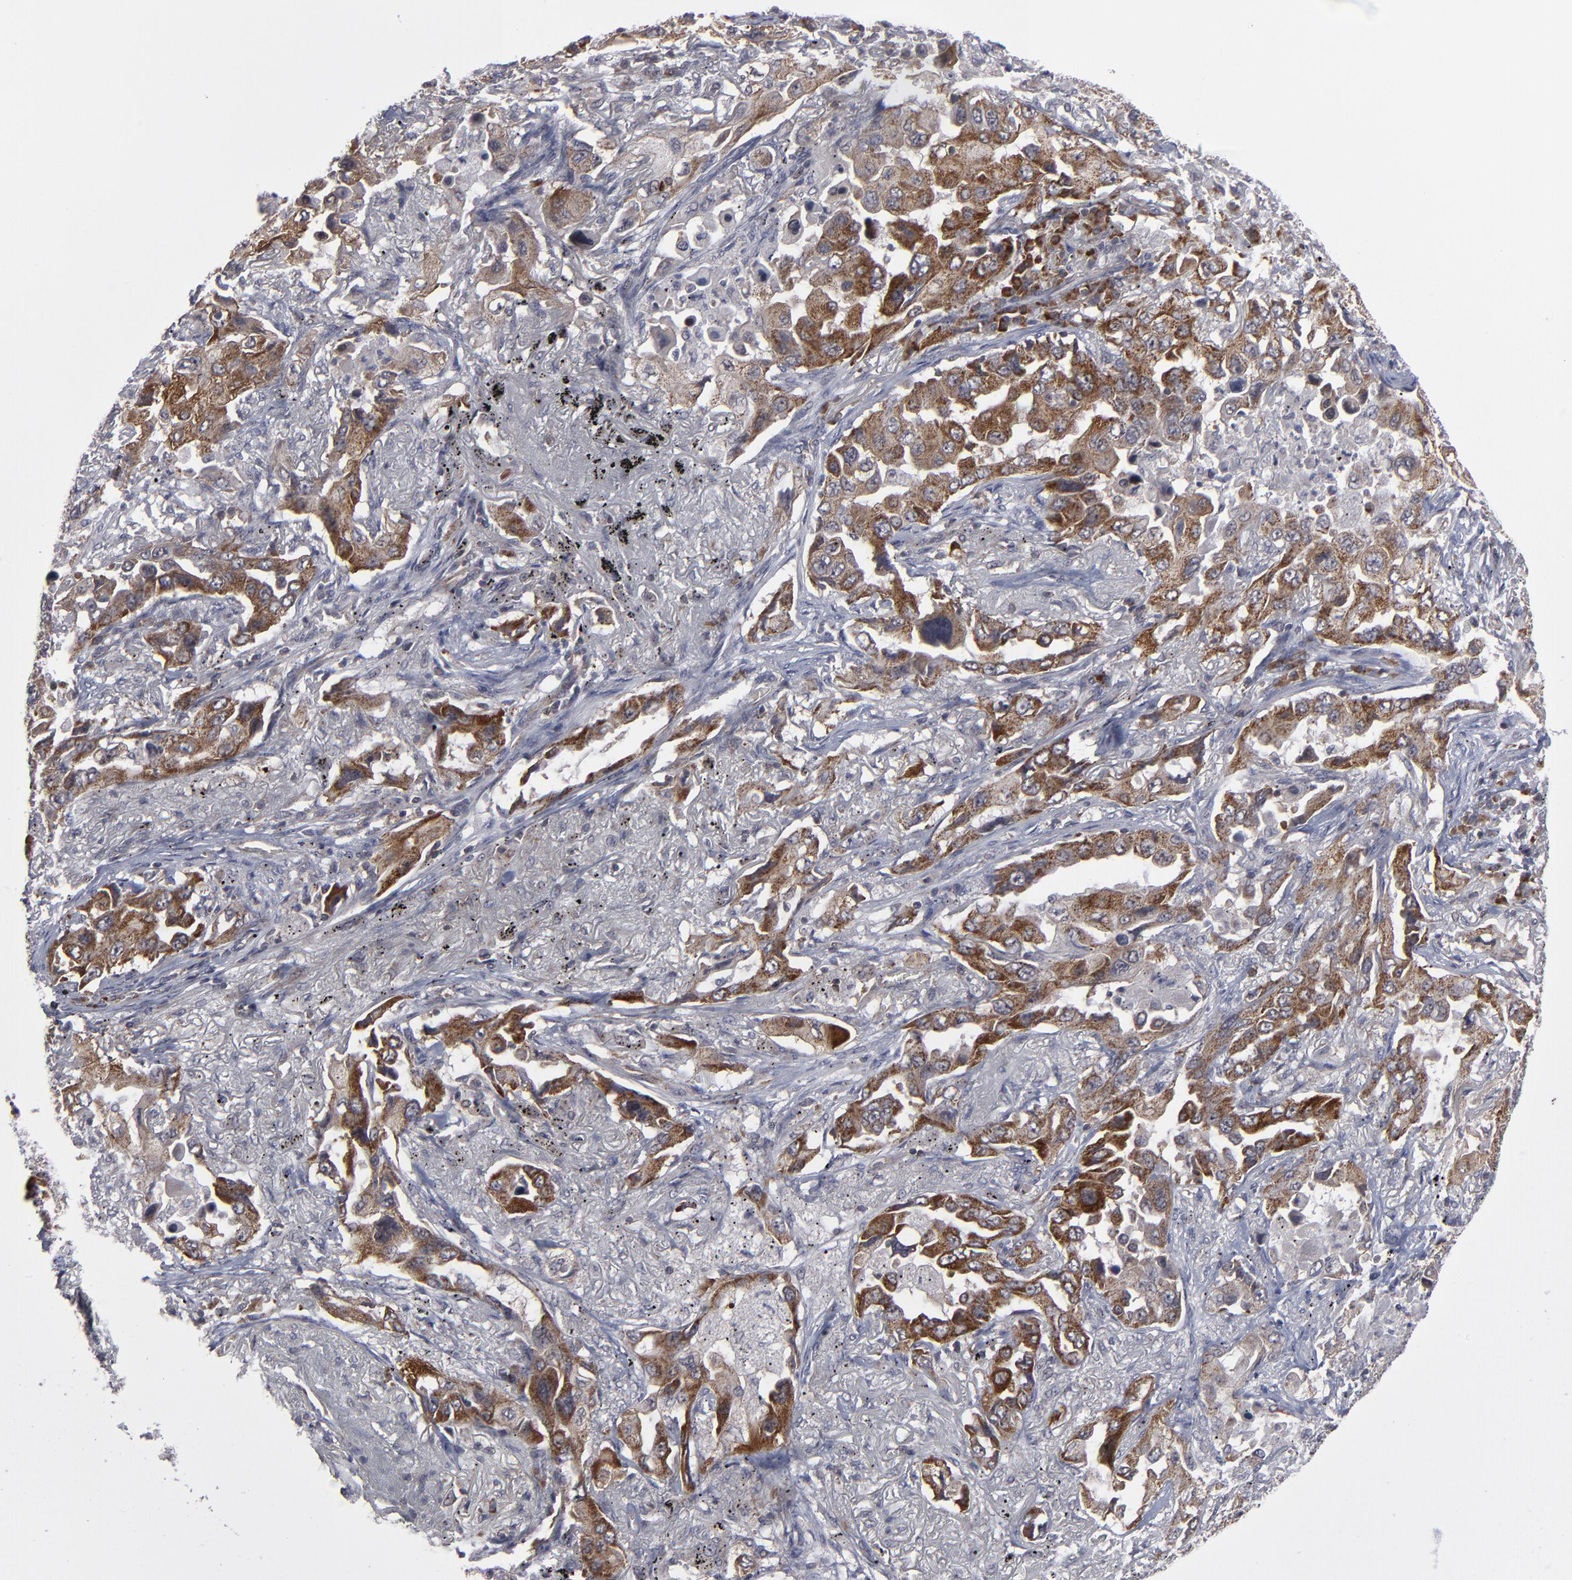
{"staining": {"intensity": "strong", "quantity": ">75%", "location": "cytoplasmic/membranous"}, "tissue": "lung cancer", "cell_type": "Tumor cells", "image_type": "cancer", "snomed": [{"axis": "morphology", "description": "Adenocarcinoma, NOS"}, {"axis": "topography", "description": "Lung"}], "caption": "Lung adenocarcinoma stained for a protein (brown) displays strong cytoplasmic/membranous positive expression in approximately >75% of tumor cells.", "gene": "GLCCI1", "patient": {"sex": "female", "age": 65}}